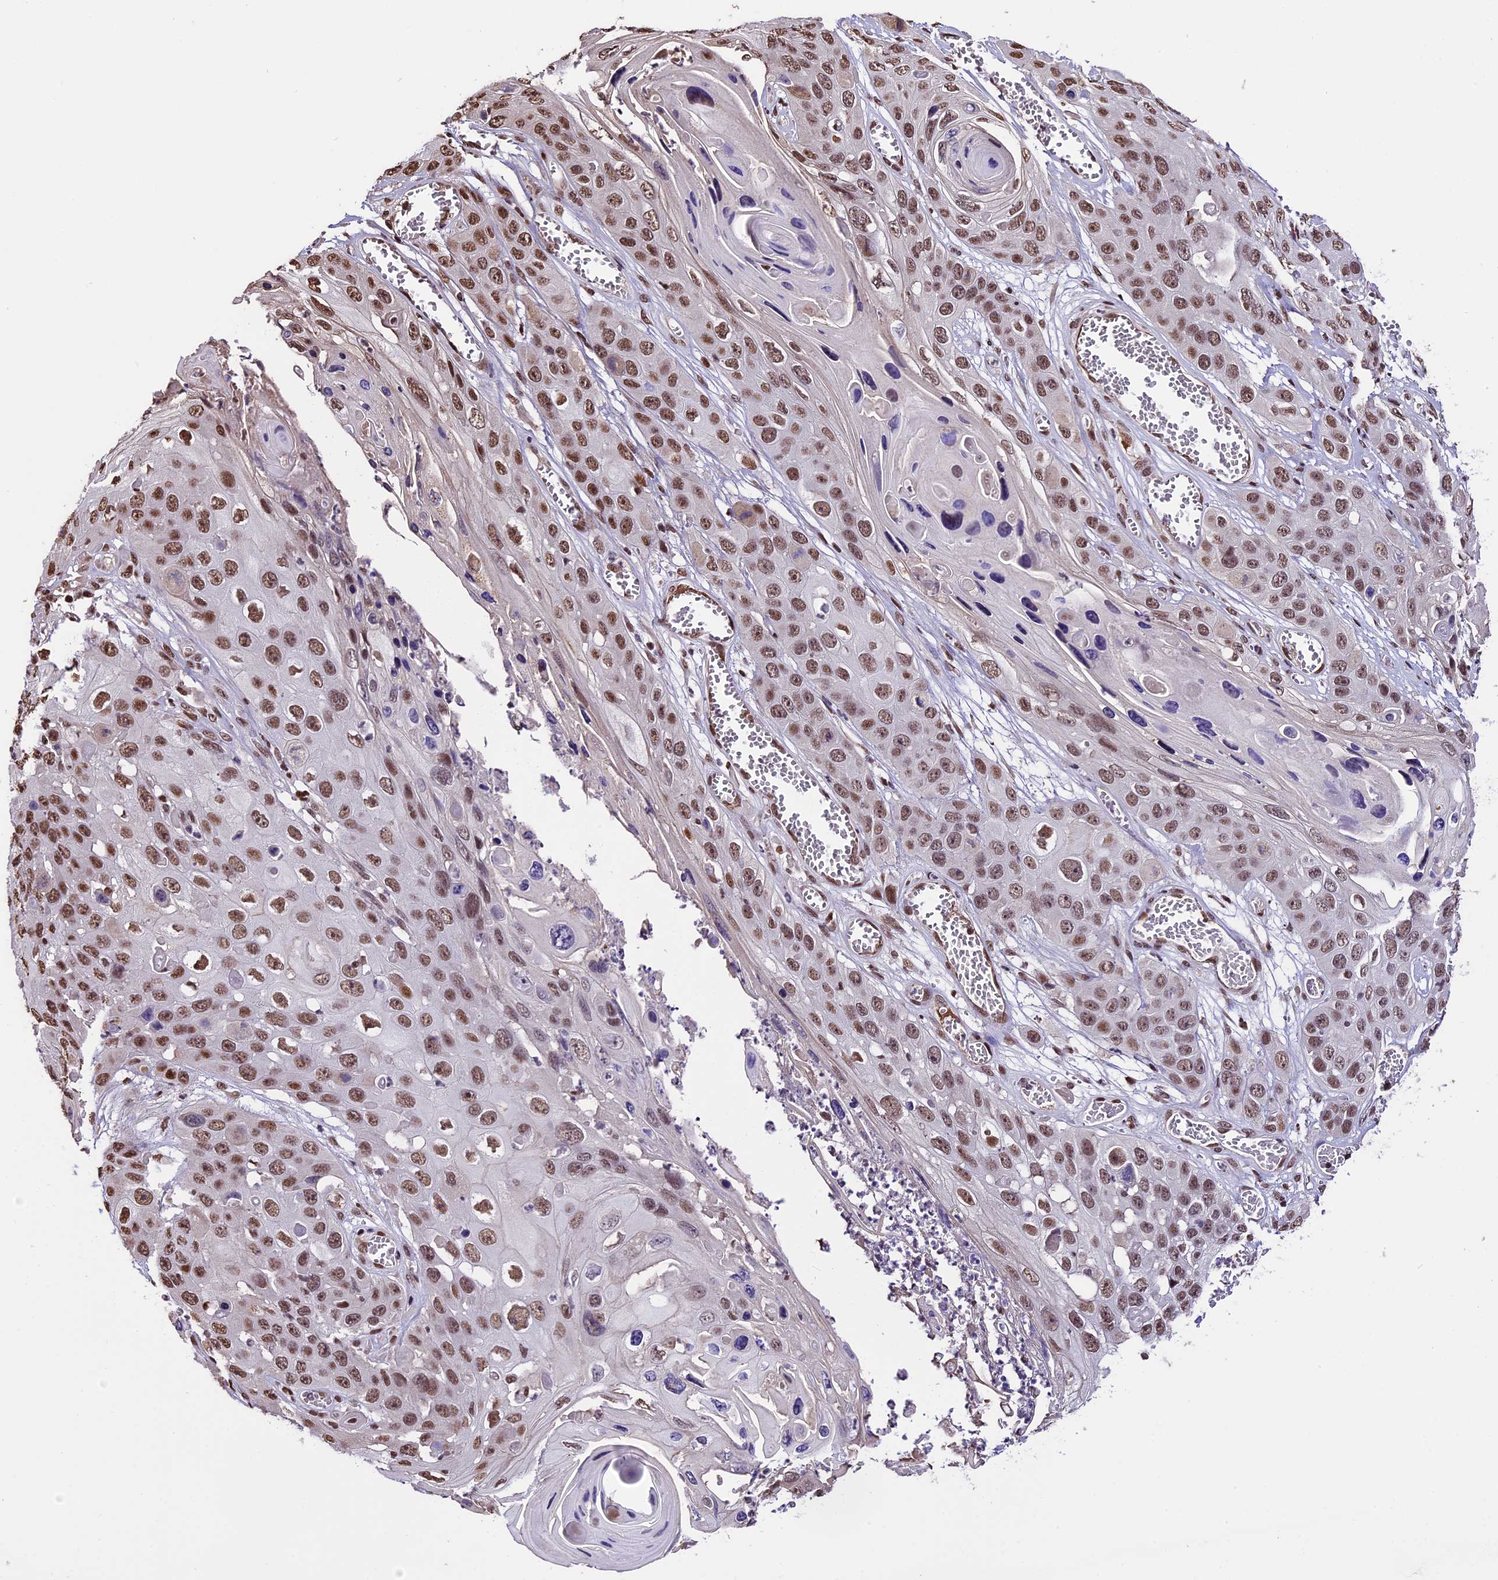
{"staining": {"intensity": "moderate", "quantity": ">75%", "location": "nuclear"}, "tissue": "skin cancer", "cell_type": "Tumor cells", "image_type": "cancer", "snomed": [{"axis": "morphology", "description": "Squamous cell carcinoma, NOS"}, {"axis": "topography", "description": "Skin"}], "caption": "A brown stain labels moderate nuclear staining of a protein in squamous cell carcinoma (skin) tumor cells.", "gene": "POLR3E", "patient": {"sex": "male", "age": 55}}